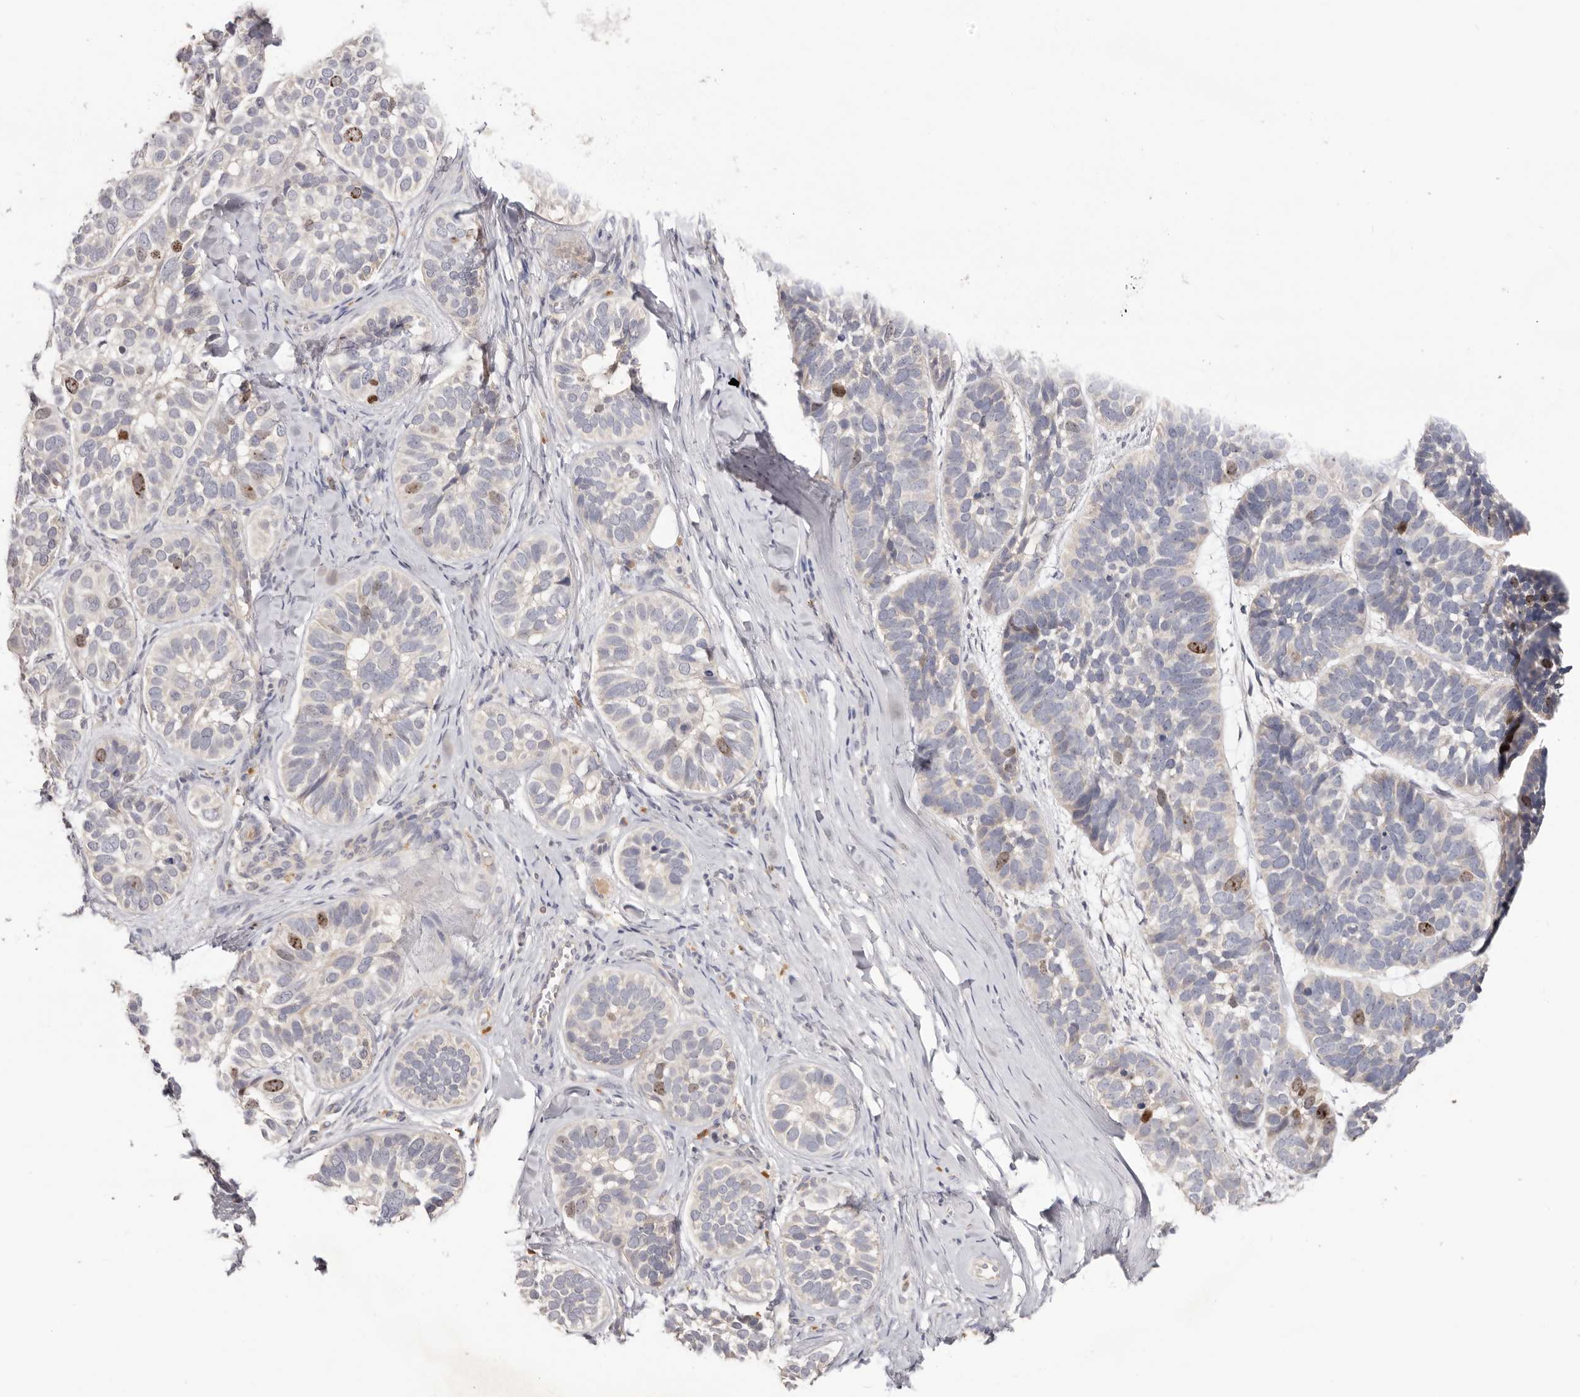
{"staining": {"intensity": "moderate", "quantity": "<25%", "location": "nuclear"}, "tissue": "skin cancer", "cell_type": "Tumor cells", "image_type": "cancer", "snomed": [{"axis": "morphology", "description": "Basal cell carcinoma"}, {"axis": "topography", "description": "Skin"}], "caption": "Immunohistochemical staining of human skin cancer reveals low levels of moderate nuclear staining in about <25% of tumor cells.", "gene": "CCDC190", "patient": {"sex": "male", "age": 62}}